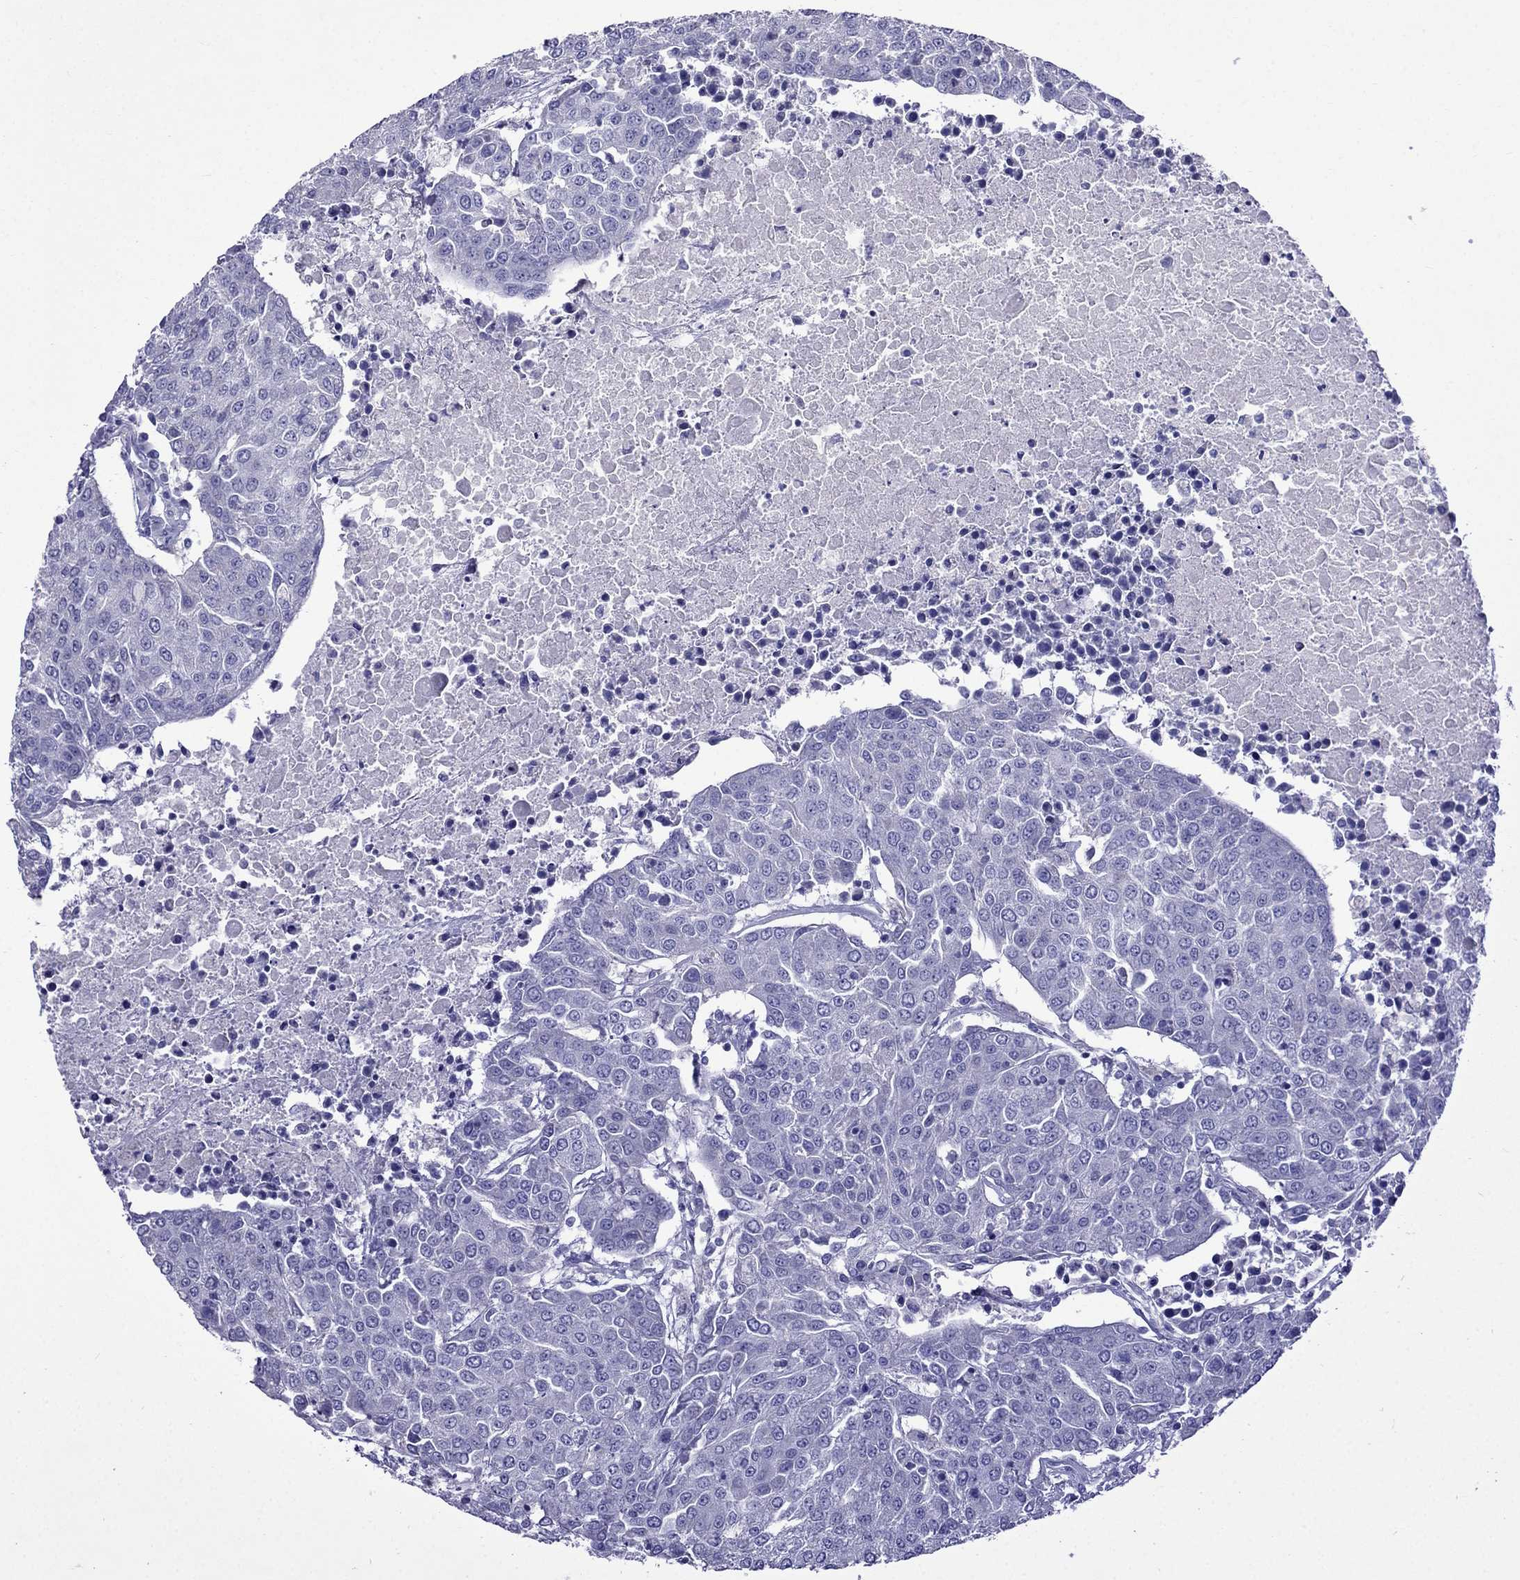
{"staining": {"intensity": "negative", "quantity": "none", "location": "none"}, "tissue": "urothelial cancer", "cell_type": "Tumor cells", "image_type": "cancer", "snomed": [{"axis": "morphology", "description": "Urothelial carcinoma, High grade"}, {"axis": "topography", "description": "Urinary bladder"}], "caption": "Tumor cells show no significant protein positivity in high-grade urothelial carcinoma.", "gene": "TDRD1", "patient": {"sex": "female", "age": 85}}